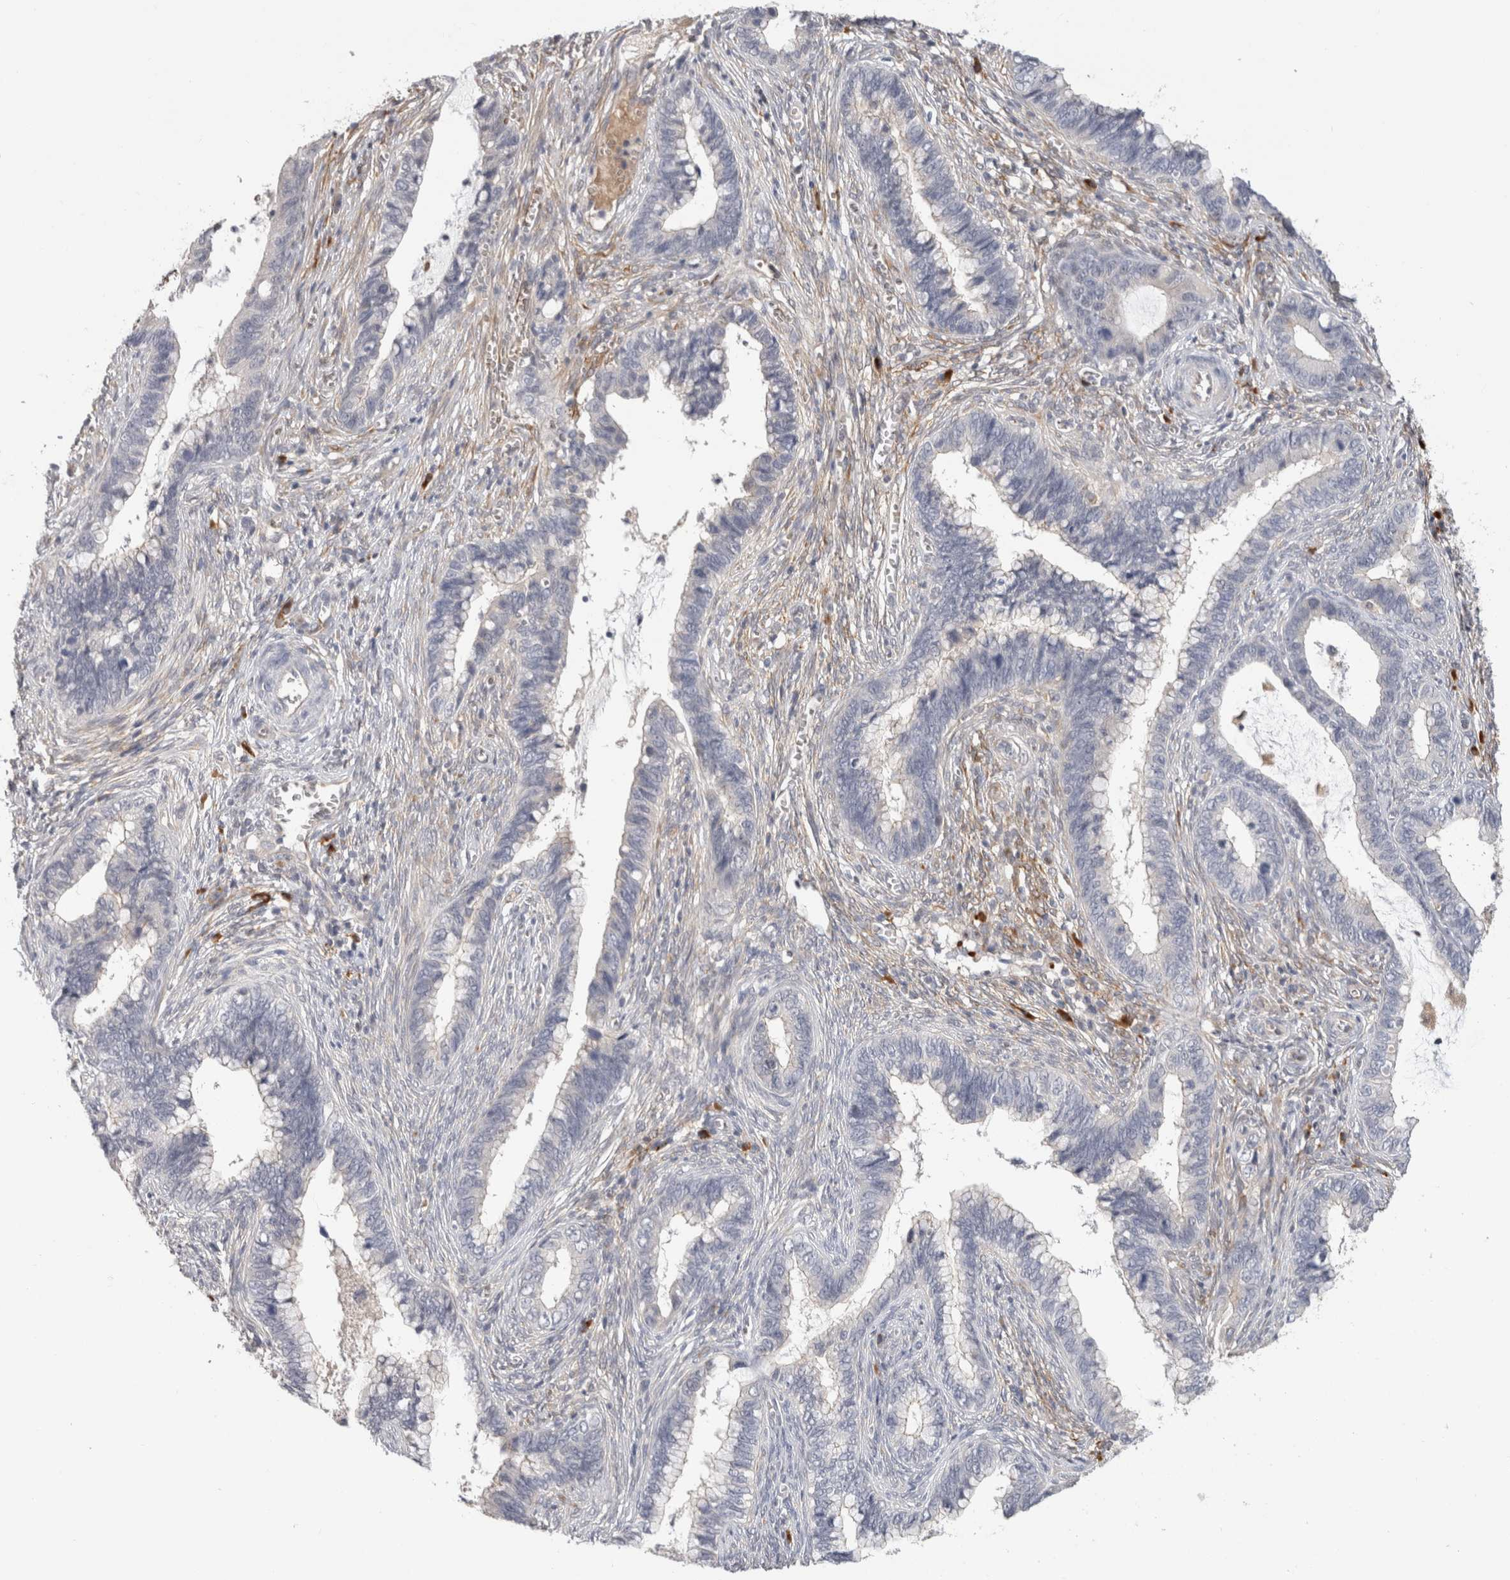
{"staining": {"intensity": "negative", "quantity": "none", "location": "none"}, "tissue": "cervical cancer", "cell_type": "Tumor cells", "image_type": "cancer", "snomed": [{"axis": "morphology", "description": "Adenocarcinoma, NOS"}, {"axis": "topography", "description": "Cervix"}], "caption": "The immunohistochemistry (IHC) histopathology image has no significant staining in tumor cells of cervical cancer (adenocarcinoma) tissue. (Brightfield microscopy of DAB (3,3'-diaminobenzidine) immunohistochemistry at high magnification).", "gene": "APOL2", "patient": {"sex": "female", "age": 44}}